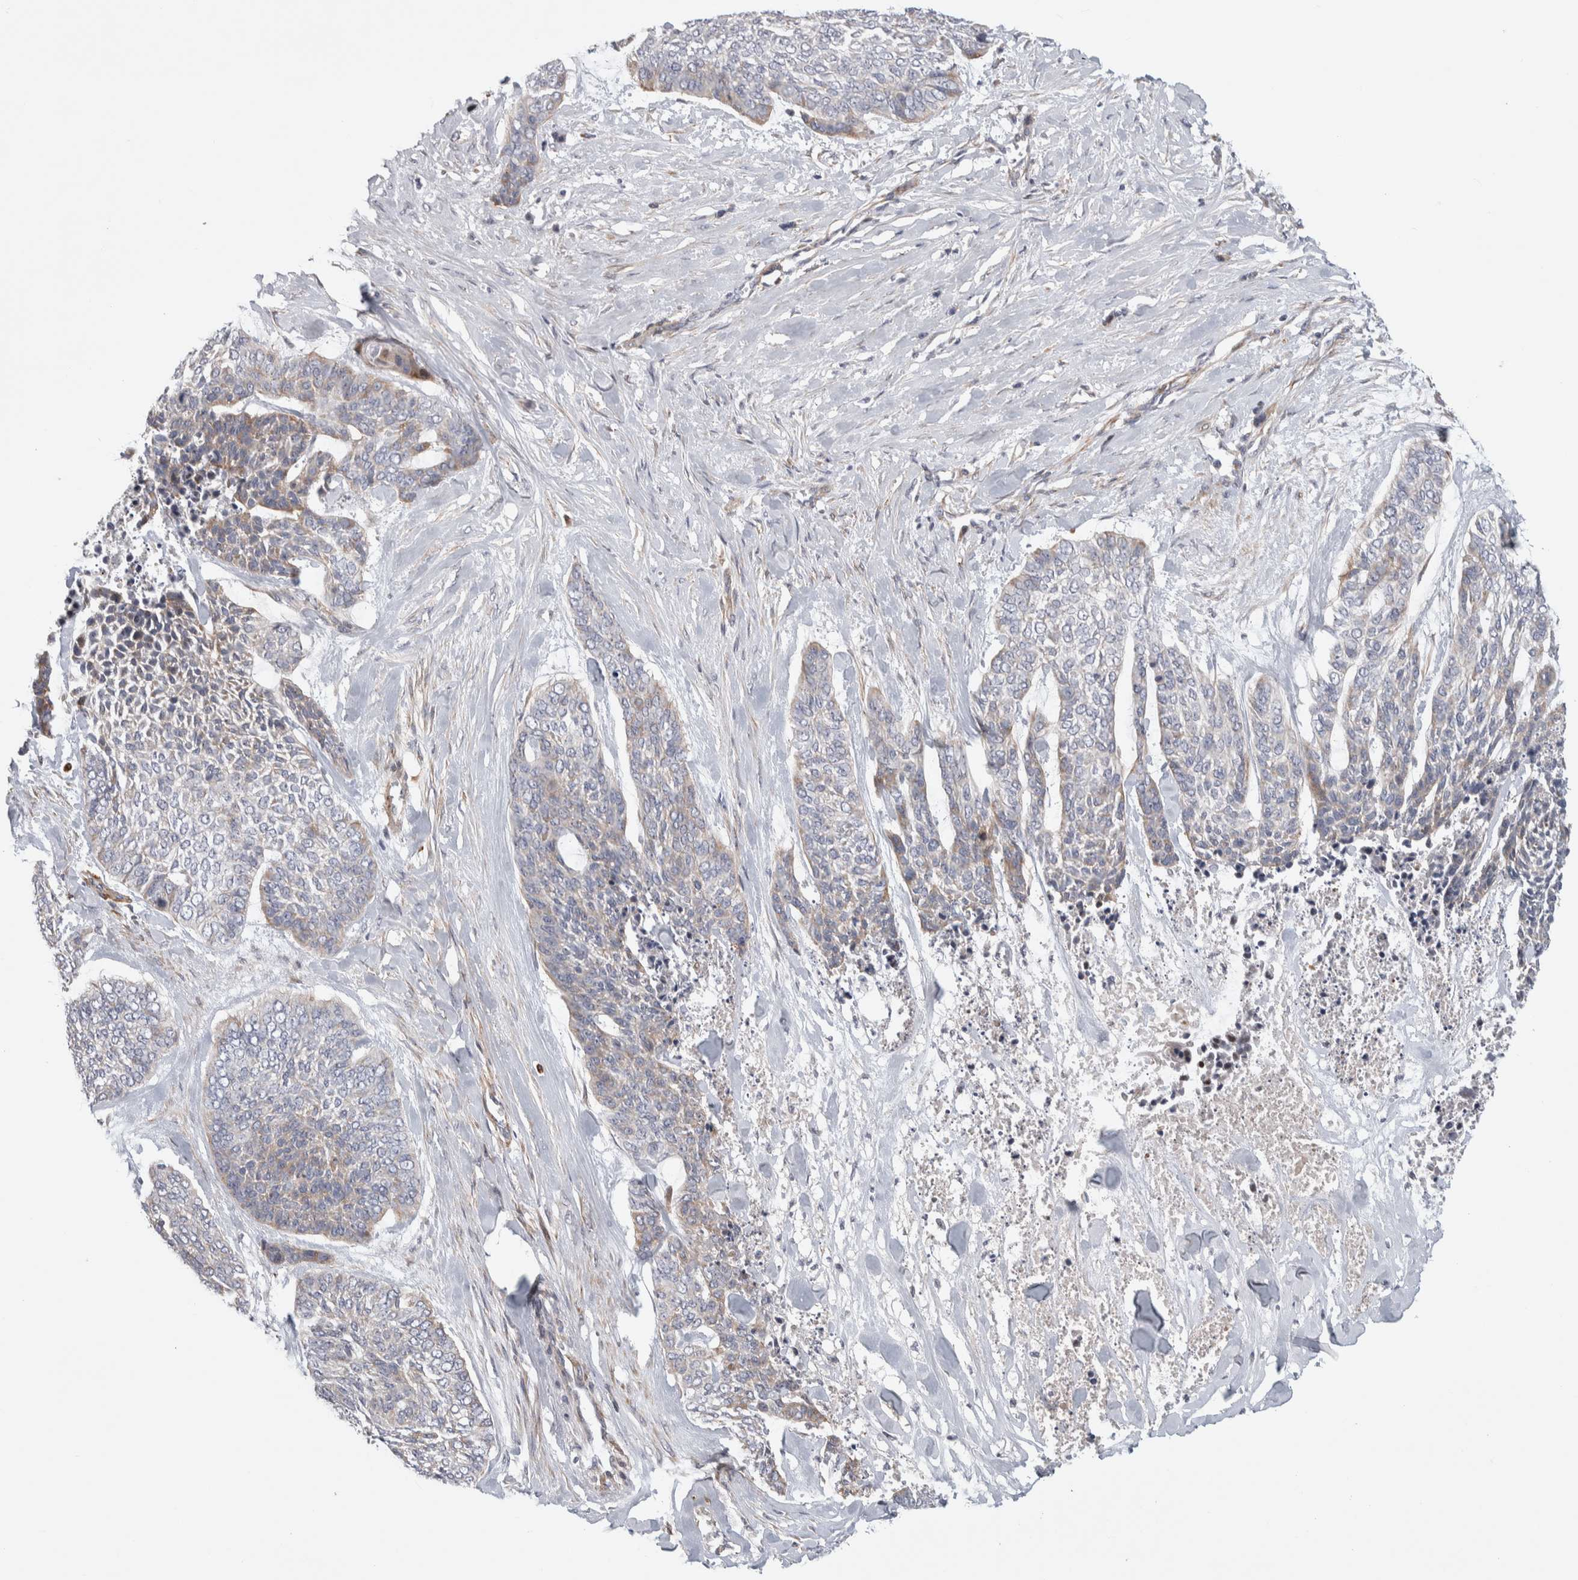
{"staining": {"intensity": "weak", "quantity": "25%-75%", "location": "cytoplasmic/membranous"}, "tissue": "skin cancer", "cell_type": "Tumor cells", "image_type": "cancer", "snomed": [{"axis": "morphology", "description": "Basal cell carcinoma"}, {"axis": "topography", "description": "Skin"}], "caption": "IHC image of basal cell carcinoma (skin) stained for a protein (brown), which displays low levels of weak cytoplasmic/membranous positivity in about 25%-75% of tumor cells.", "gene": "PSMG3", "patient": {"sex": "female", "age": 64}}